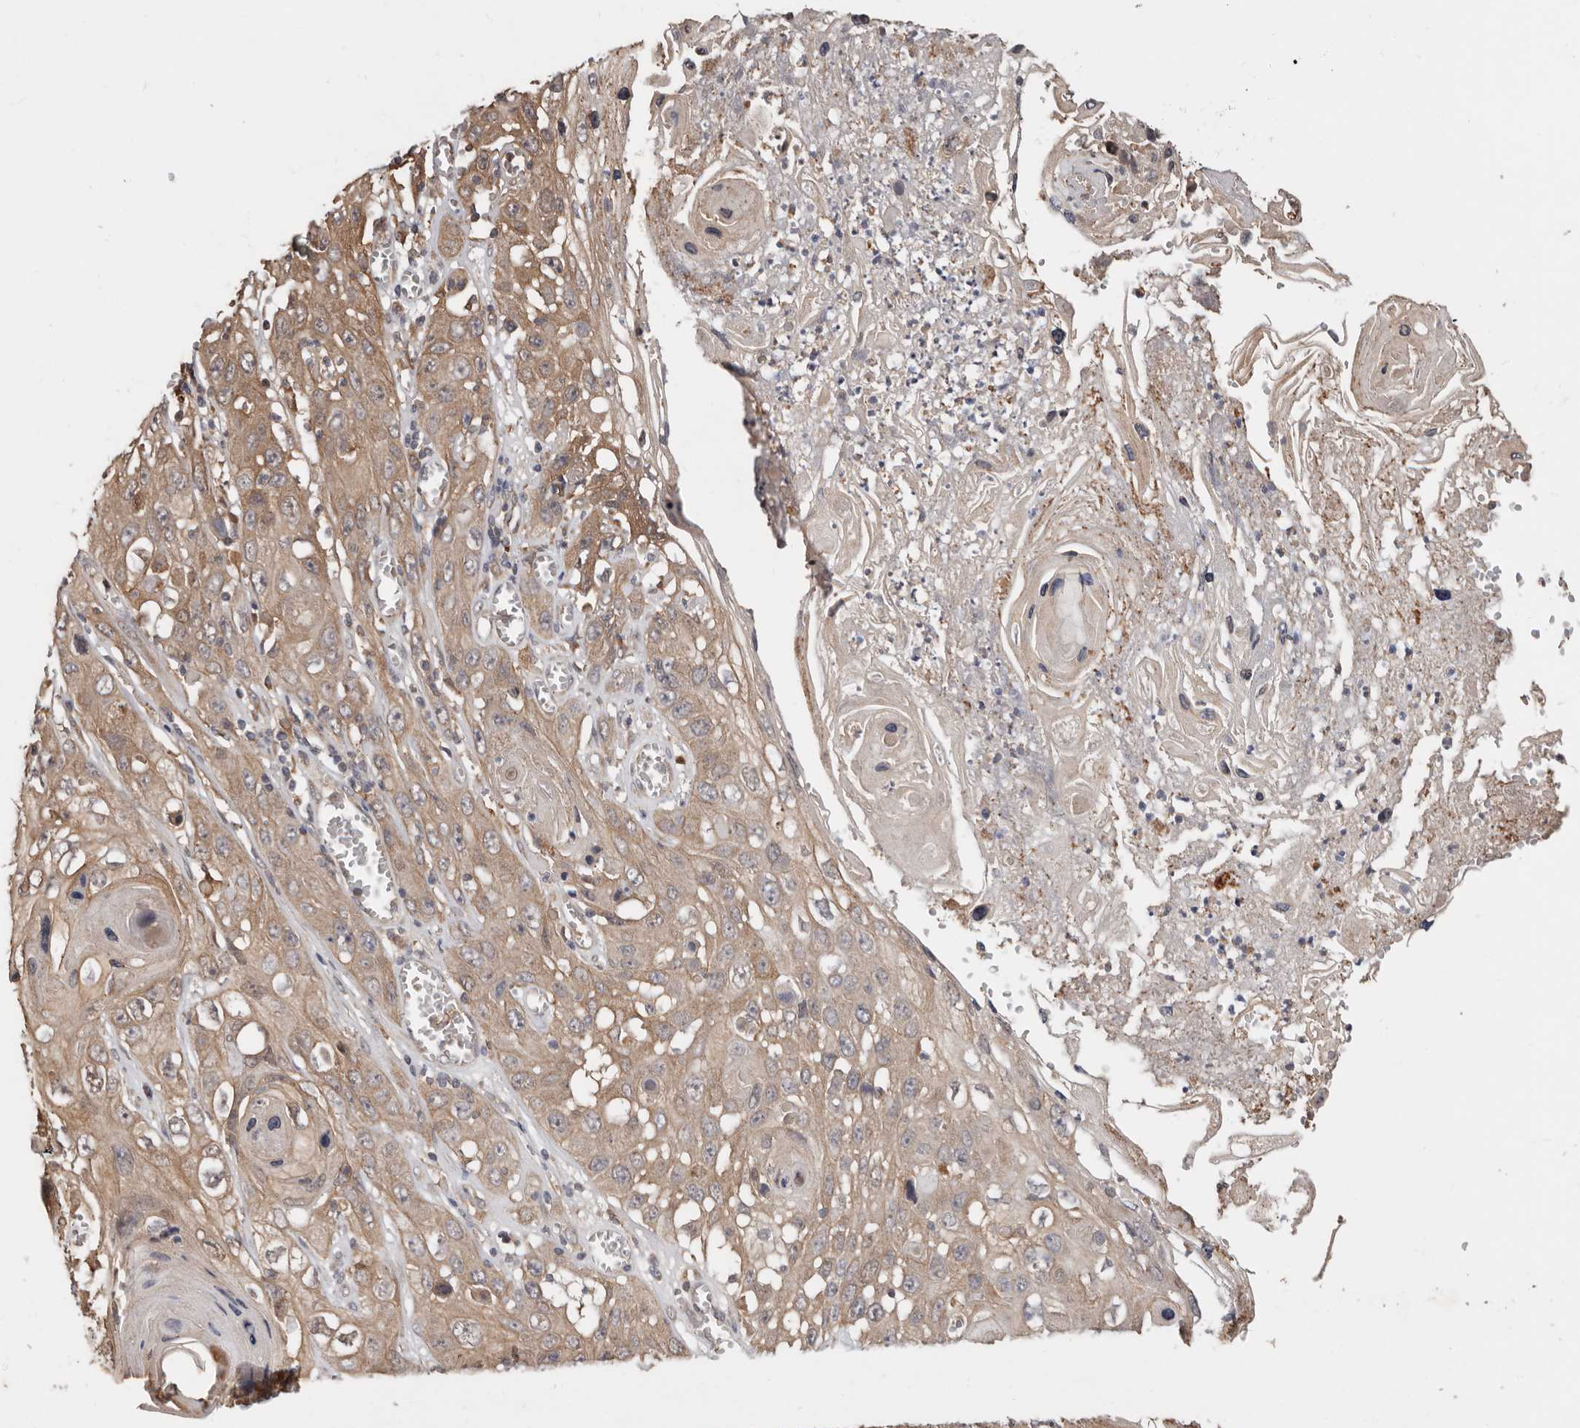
{"staining": {"intensity": "moderate", "quantity": ">75%", "location": "cytoplasmic/membranous"}, "tissue": "skin cancer", "cell_type": "Tumor cells", "image_type": "cancer", "snomed": [{"axis": "morphology", "description": "Squamous cell carcinoma, NOS"}, {"axis": "topography", "description": "Skin"}], "caption": "Immunohistochemical staining of squamous cell carcinoma (skin) reveals medium levels of moderate cytoplasmic/membranous protein positivity in approximately >75% of tumor cells.", "gene": "RSPO2", "patient": {"sex": "male", "age": 55}}